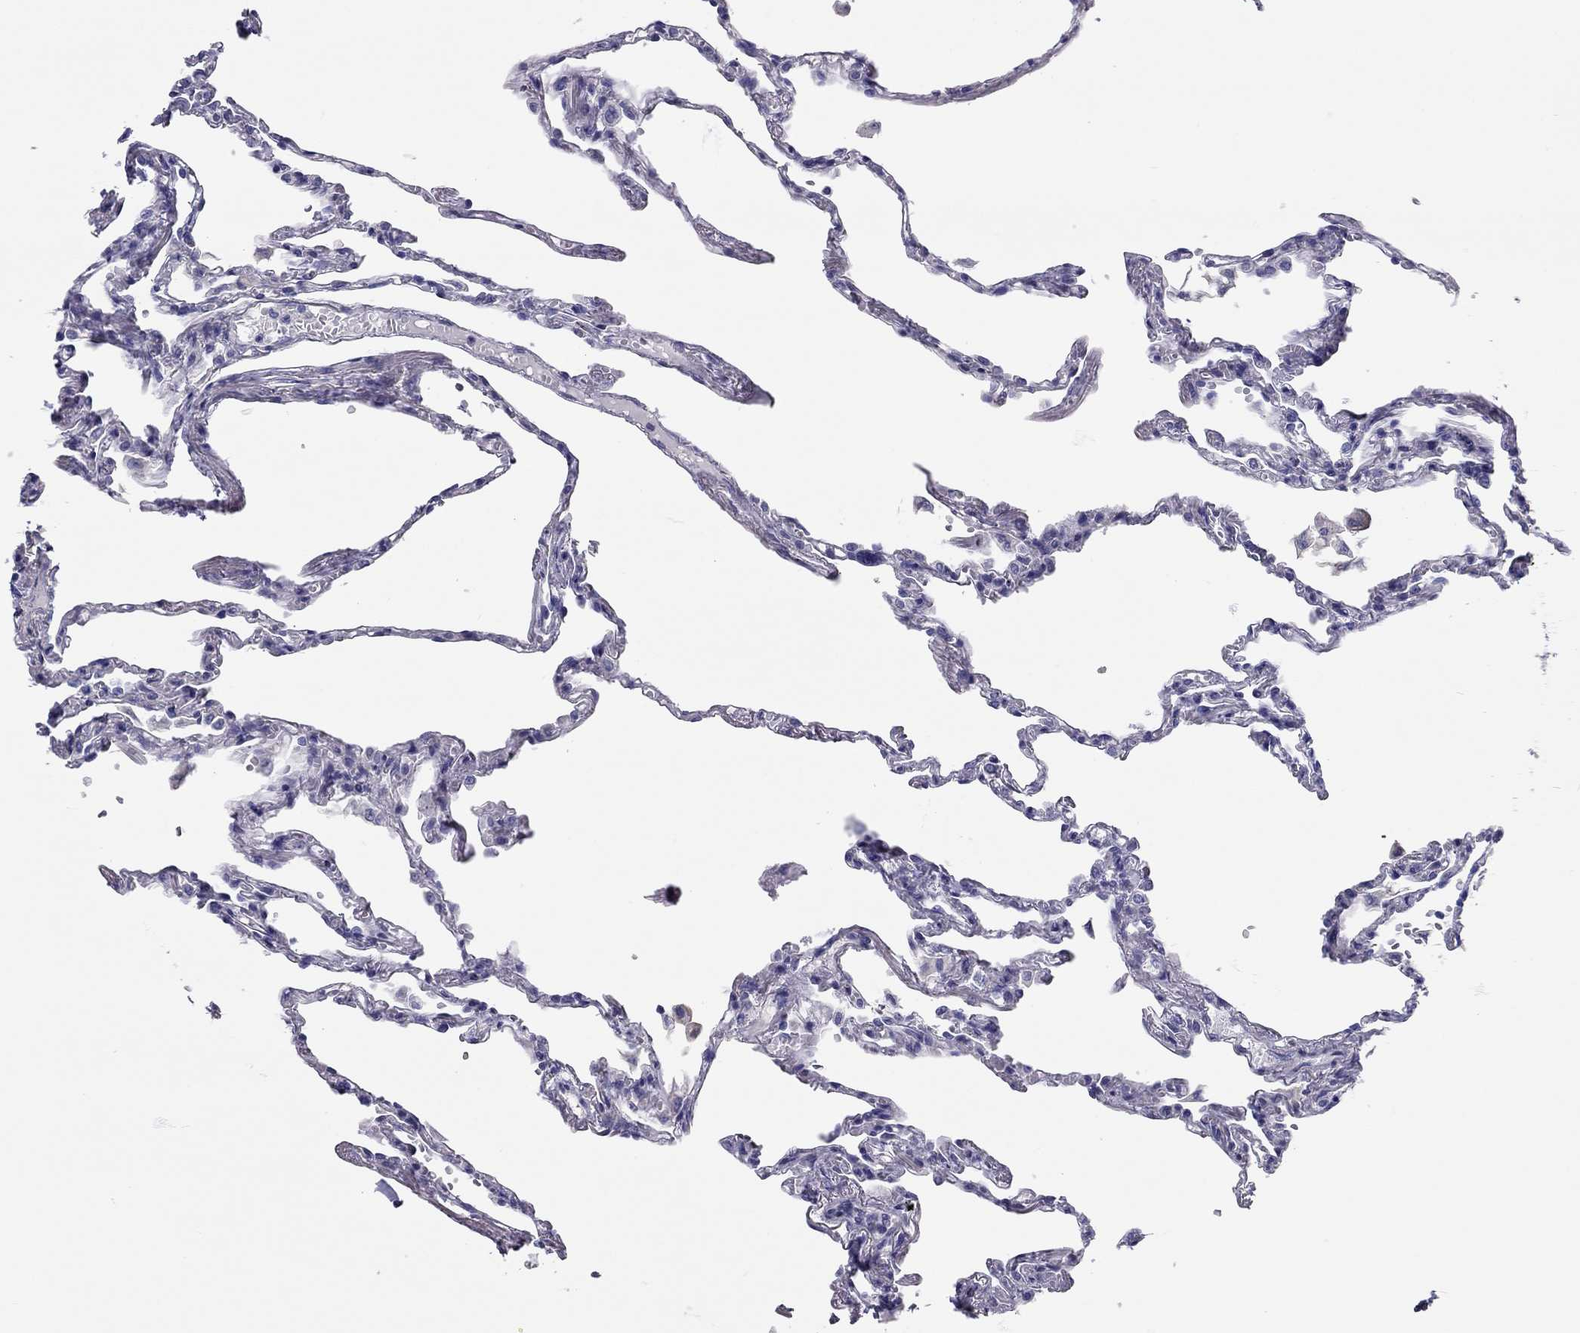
{"staining": {"intensity": "negative", "quantity": "none", "location": "none"}, "tissue": "lung", "cell_type": "Alveolar cells", "image_type": "normal", "snomed": [{"axis": "morphology", "description": "Normal tissue, NOS"}, {"axis": "topography", "description": "Lung"}], "caption": "Unremarkable lung was stained to show a protein in brown. There is no significant positivity in alveolar cells. Brightfield microscopy of immunohistochemistry stained with DAB (3,3'-diaminobenzidine) (brown) and hematoxylin (blue), captured at high magnification.", "gene": "SCARB1", "patient": {"sex": "male", "age": 78}}